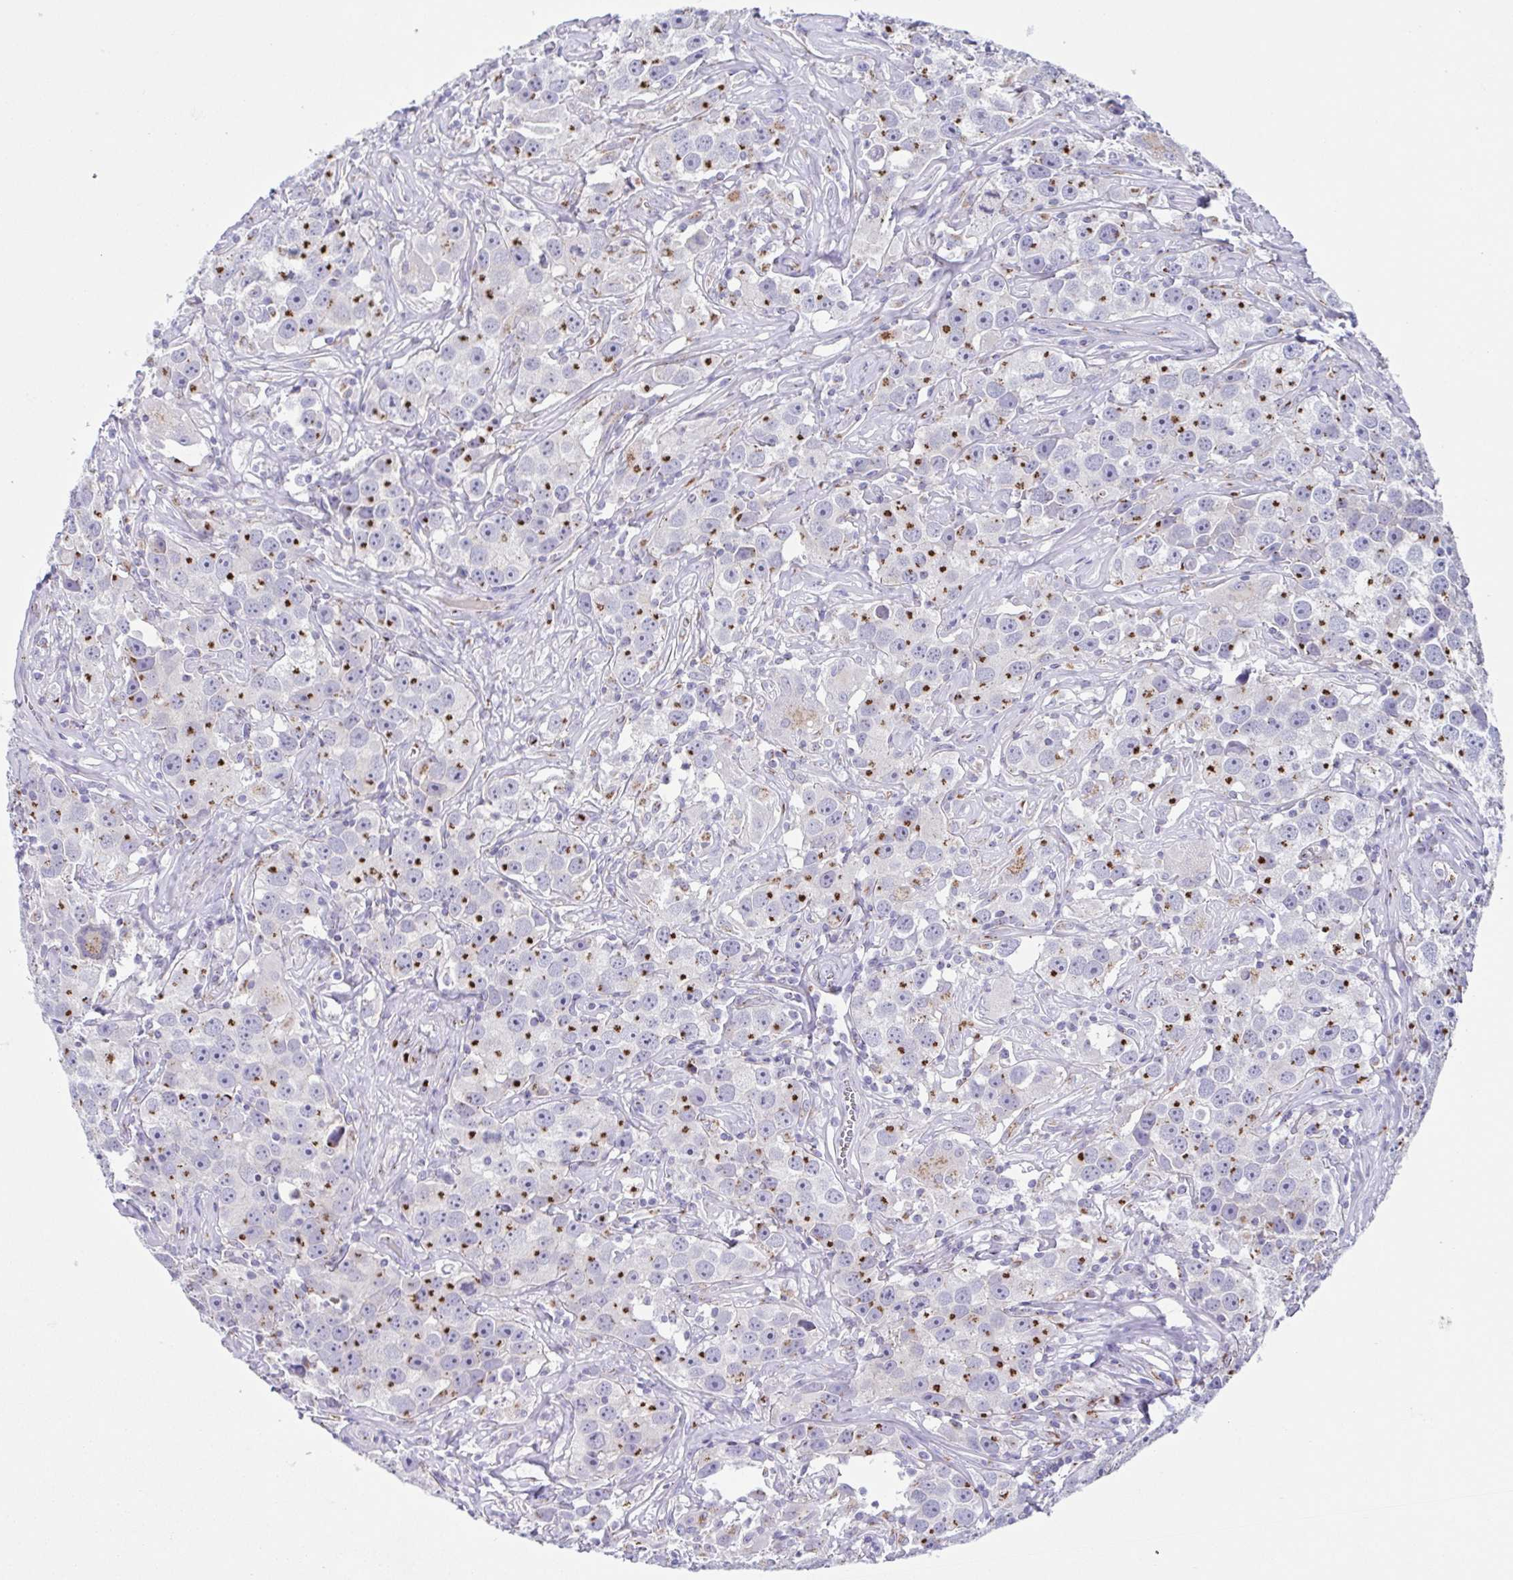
{"staining": {"intensity": "strong", "quantity": "25%-75%", "location": "cytoplasmic/membranous"}, "tissue": "testis cancer", "cell_type": "Tumor cells", "image_type": "cancer", "snomed": [{"axis": "morphology", "description": "Seminoma, NOS"}, {"axis": "topography", "description": "Testis"}], "caption": "Testis seminoma stained with a brown dye demonstrates strong cytoplasmic/membranous positive positivity in approximately 25%-75% of tumor cells.", "gene": "COL17A1", "patient": {"sex": "male", "age": 49}}